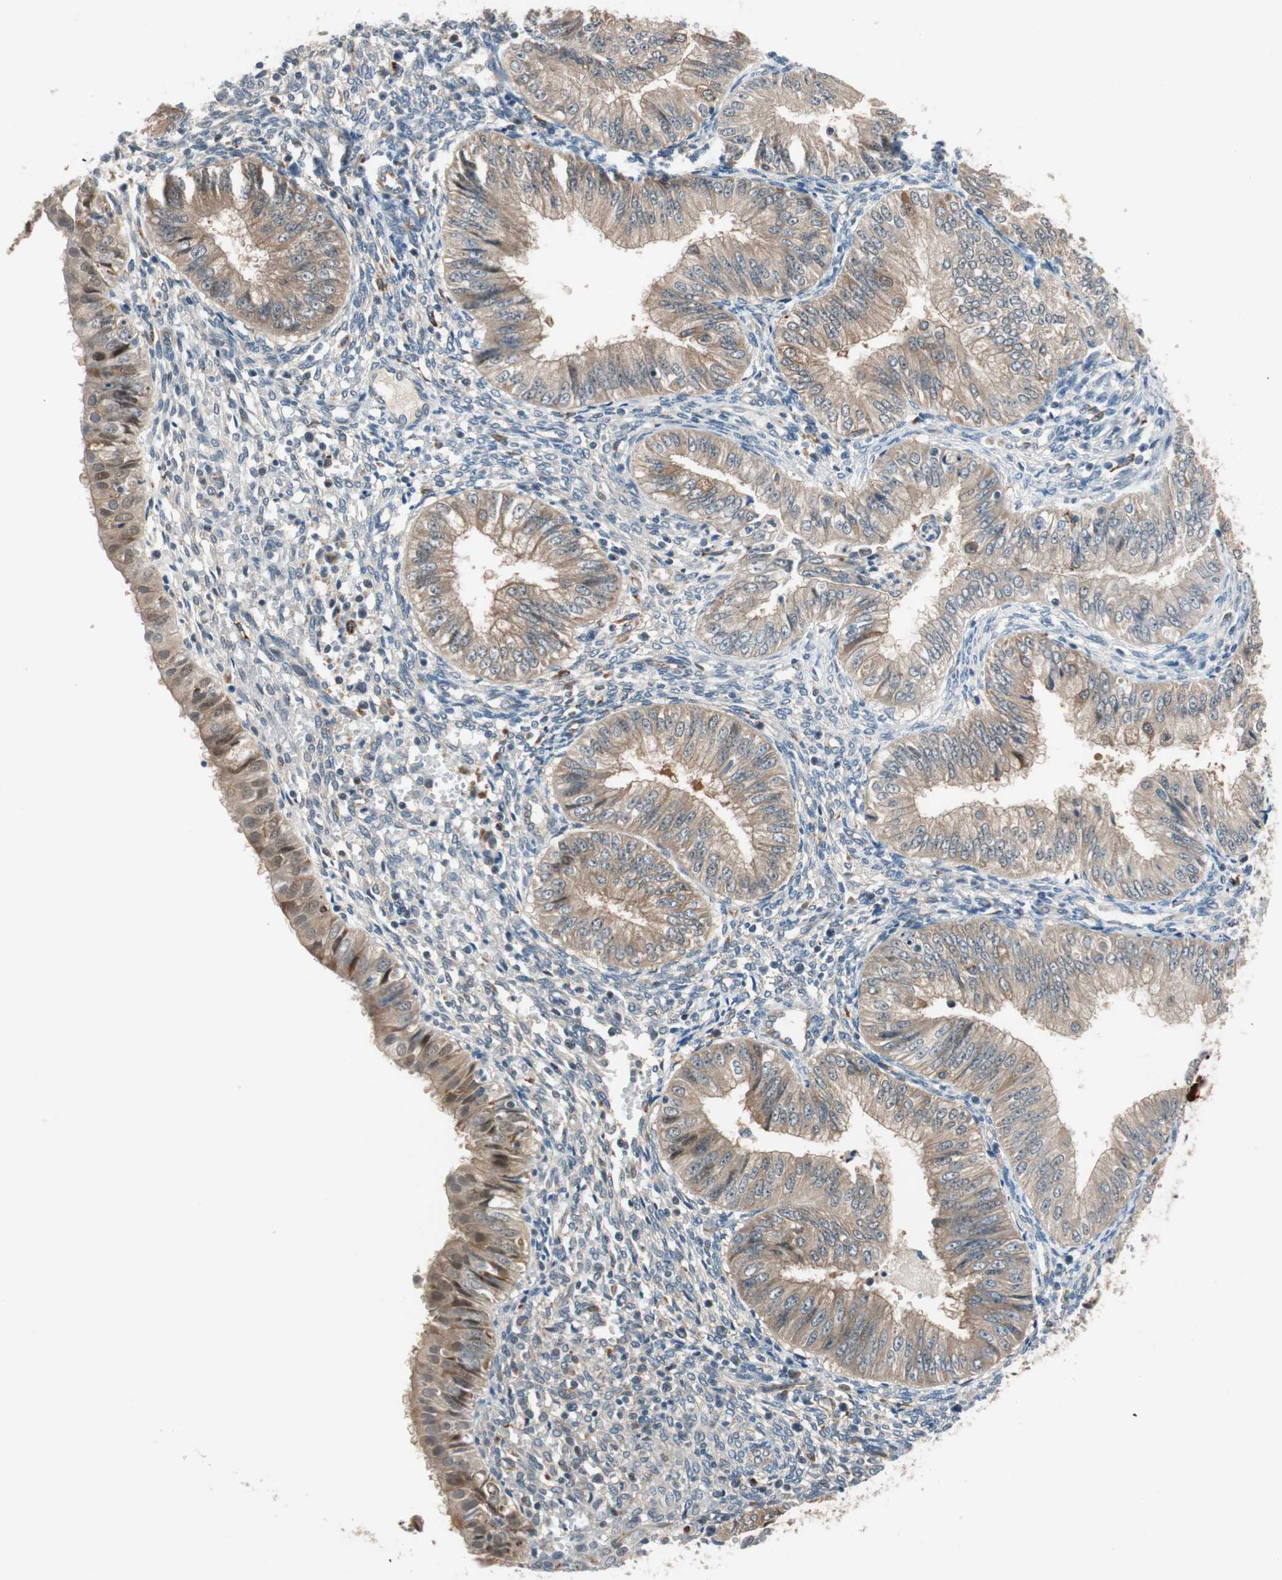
{"staining": {"intensity": "weak", "quantity": ">75%", "location": "cytoplasmic/membranous"}, "tissue": "endometrial cancer", "cell_type": "Tumor cells", "image_type": "cancer", "snomed": [{"axis": "morphology", "description": "Normal tissue, NOS"}, {"axis": "morphology", "description": "Adenocarcinoma, NOS"}, {"axis": "topography", "description": "Endometrium"}], "caption": "Endometrial adenocarcinoma tissue demonstrates weak cytoplasmic/membranous staining in approximately >75% of tumor cells The protein of interest is stained brown, and the nuclei are stained in blue (DAB (3,3'-diaminobenzidine) IHC with brightfield microscopy, high magnification).", "gene": "PIK3R3", "patient": {"sex": "female", "age": 53}}